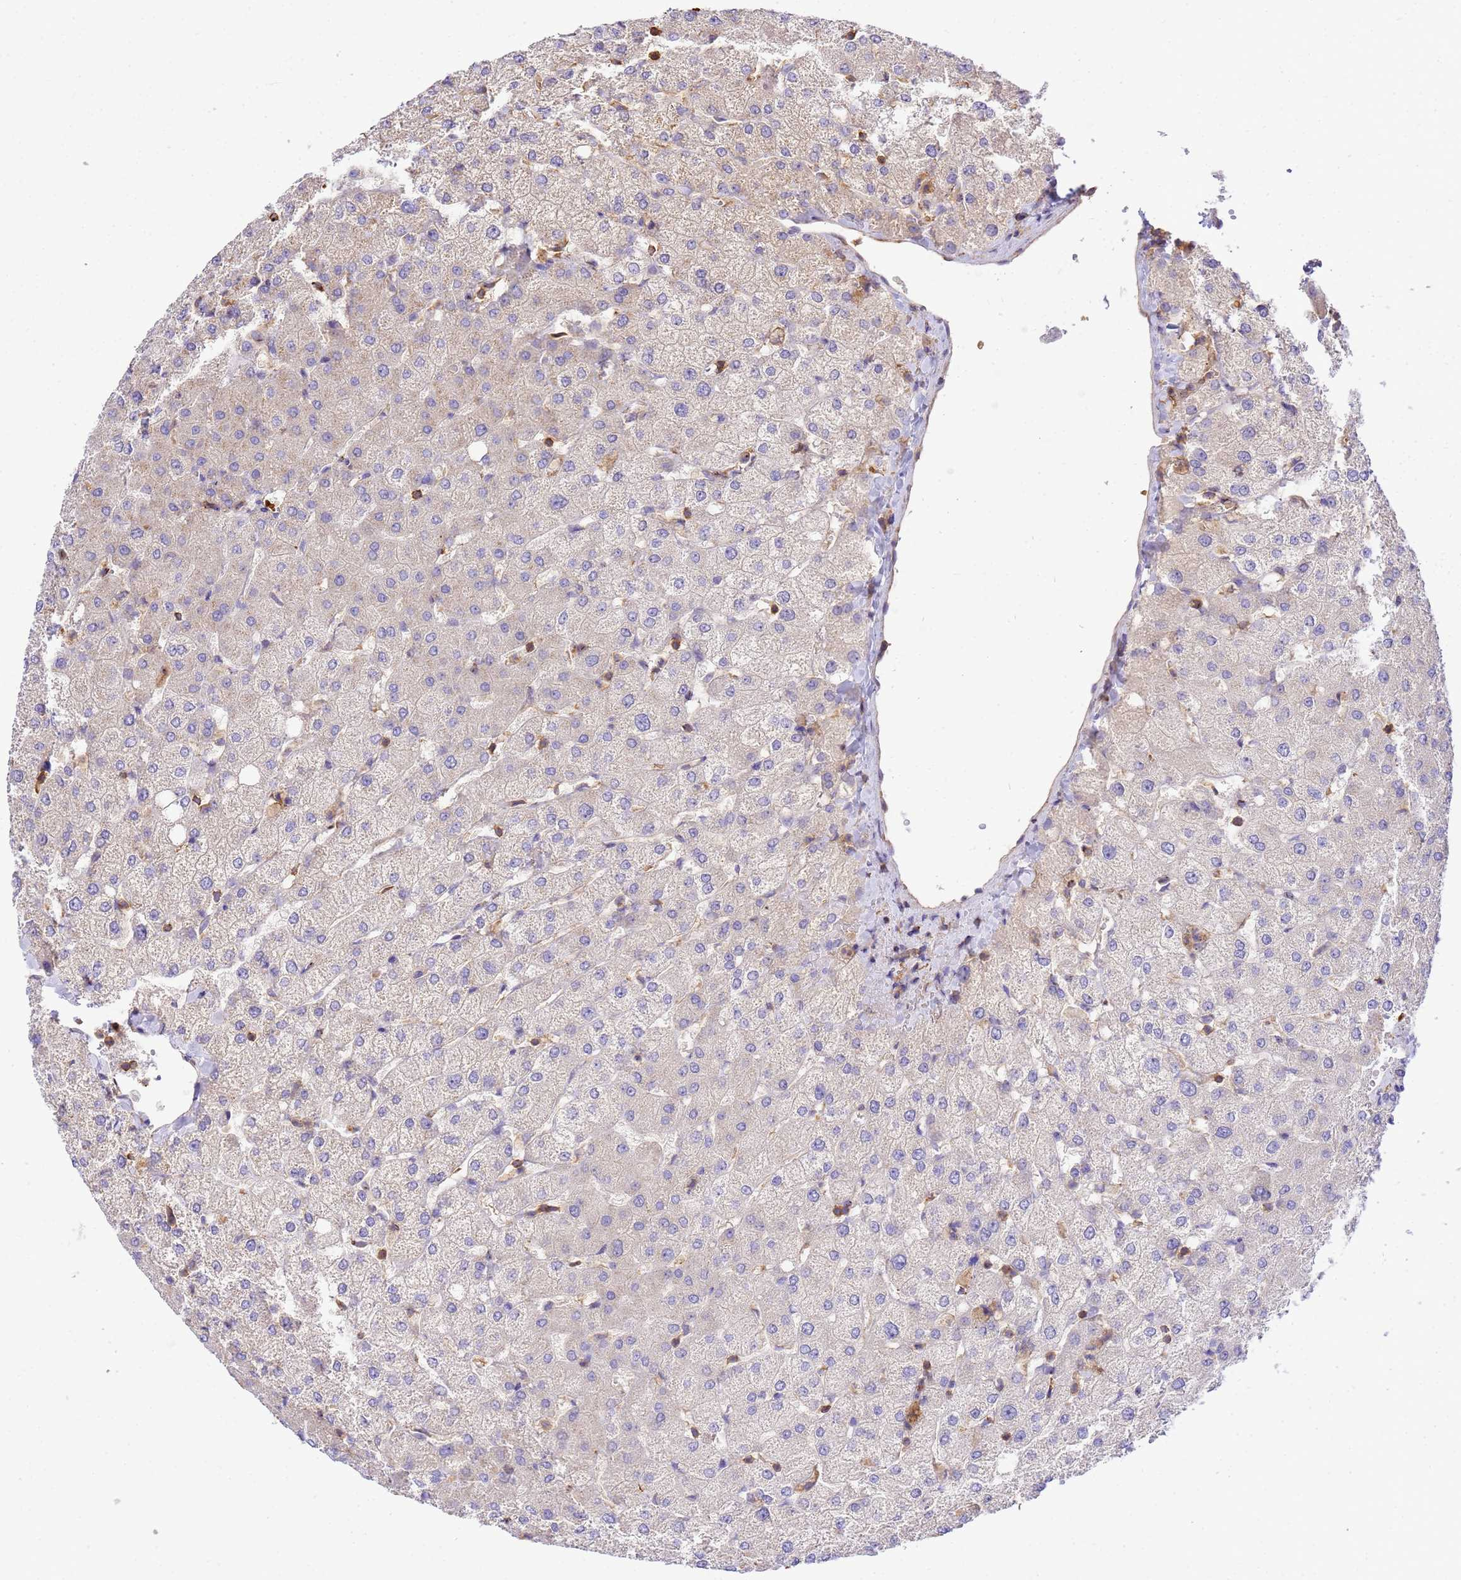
{"staining": {"intensity": "negative", "quantity": "none", "location": "none"}, "tissue": "liver", "cell_type": "Cholangiocytes", "image_type": "normal", "snomed": [{"axis": "morphology", "description": "Normal tissue, NOS"}, {"axis": "topography", "description": "Liver"}], "caption": "Immunohistochemistry (IHC) photomicrograph of unremarkable liver stained for a protein (brown), which displays no expression in cholangiocytes.", "gene": "WDR64", "patient": {"sex": "female", "age": 54}}